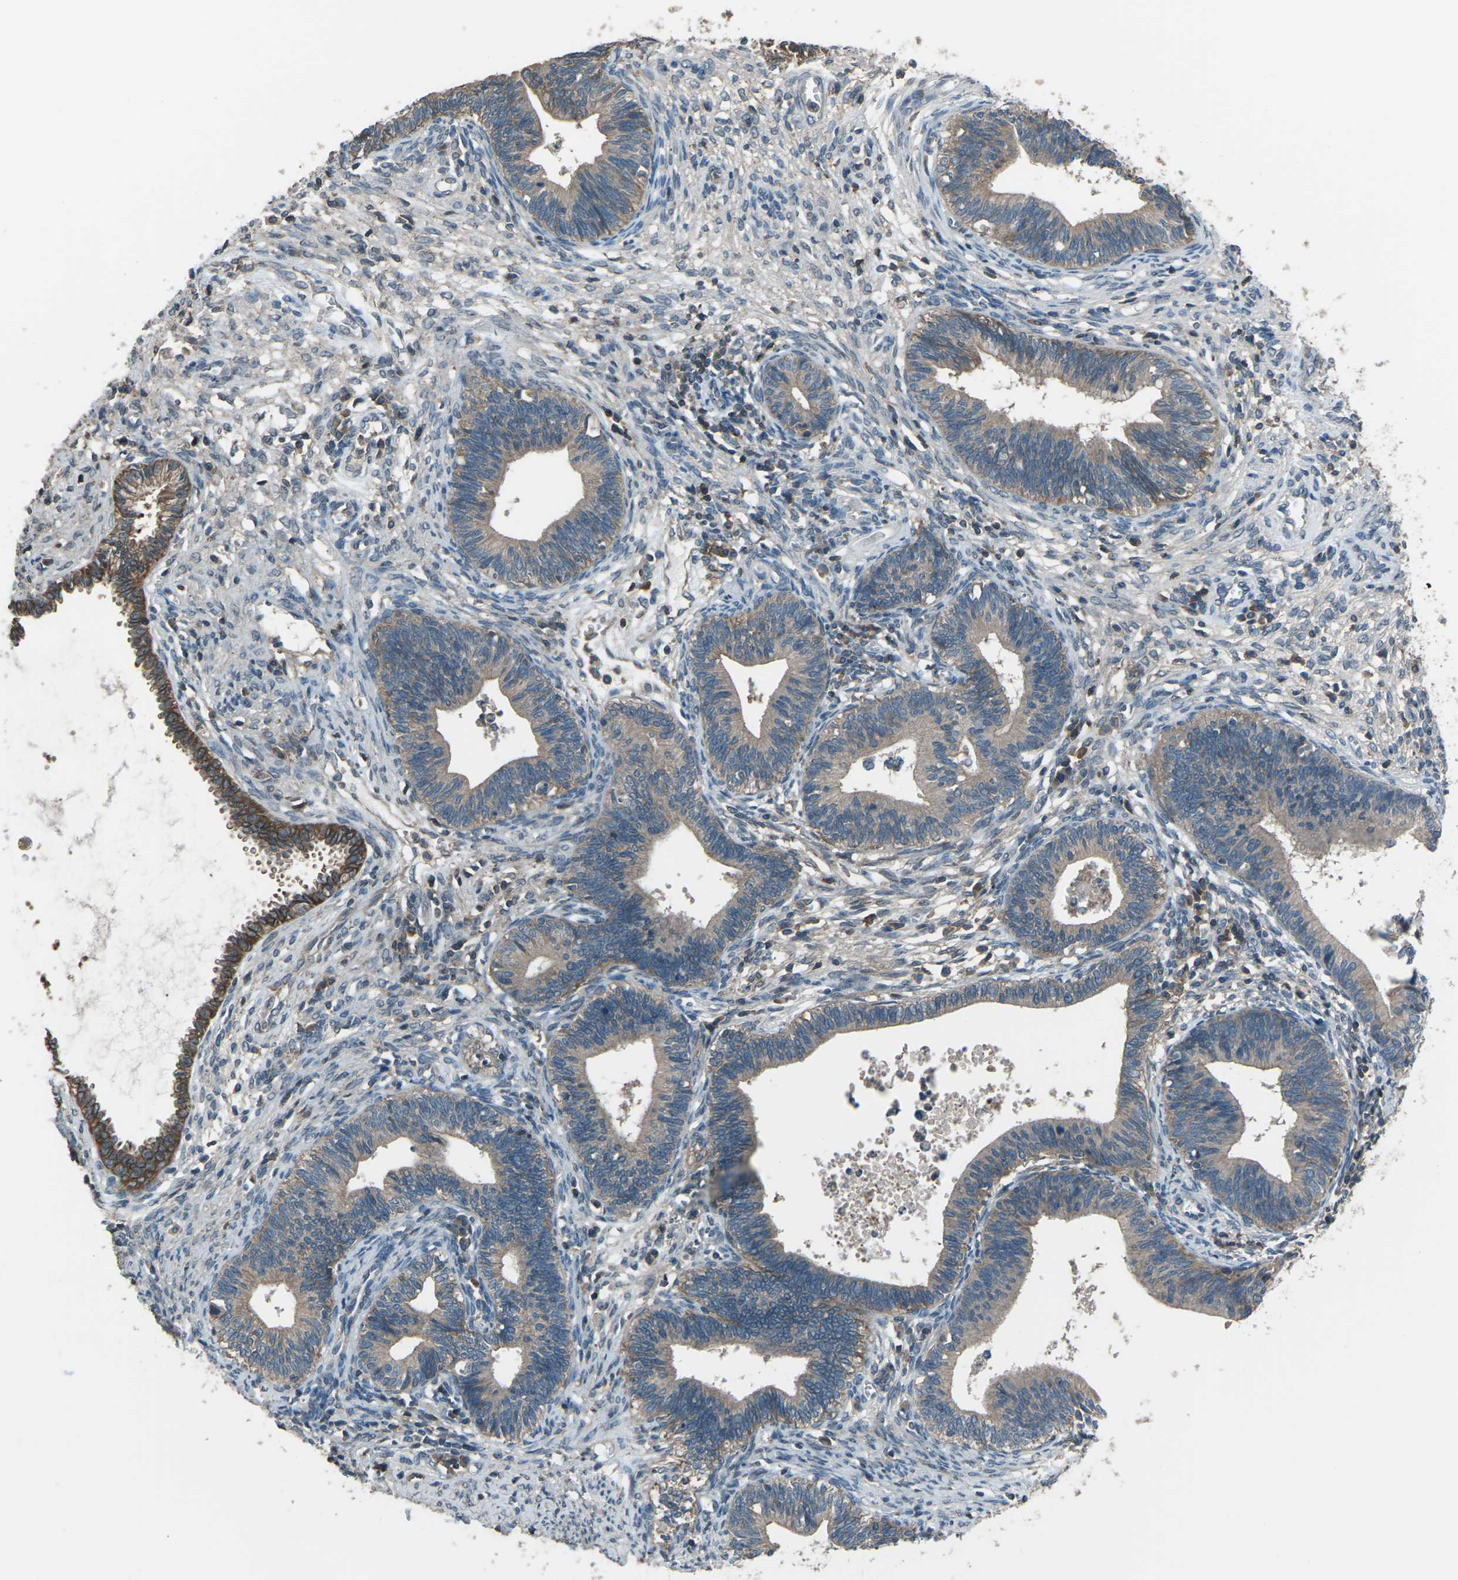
{"staining": {"intensity": "moderate", "quantity": ">75%", "location": "cytoplasmic/membranous"}, "tissue": "cervical cancer", "cell_type": "Tumor cells", "image_type": "cancer", "snomed": [{"axis": "morphology", "description": "Adenocarcinoma, NOS"}, {"axis": "topography", "description": "Cervix"}], "caption": "There is medium levels of moderate cytoplasmic/membranous positivity in tumor cells of adenocarcinoma (cervical), as demonstrated by immunohistochemical staining (brown color).", "gene": "CMTM4", "patient": {"sex": "female", "age": 44}}